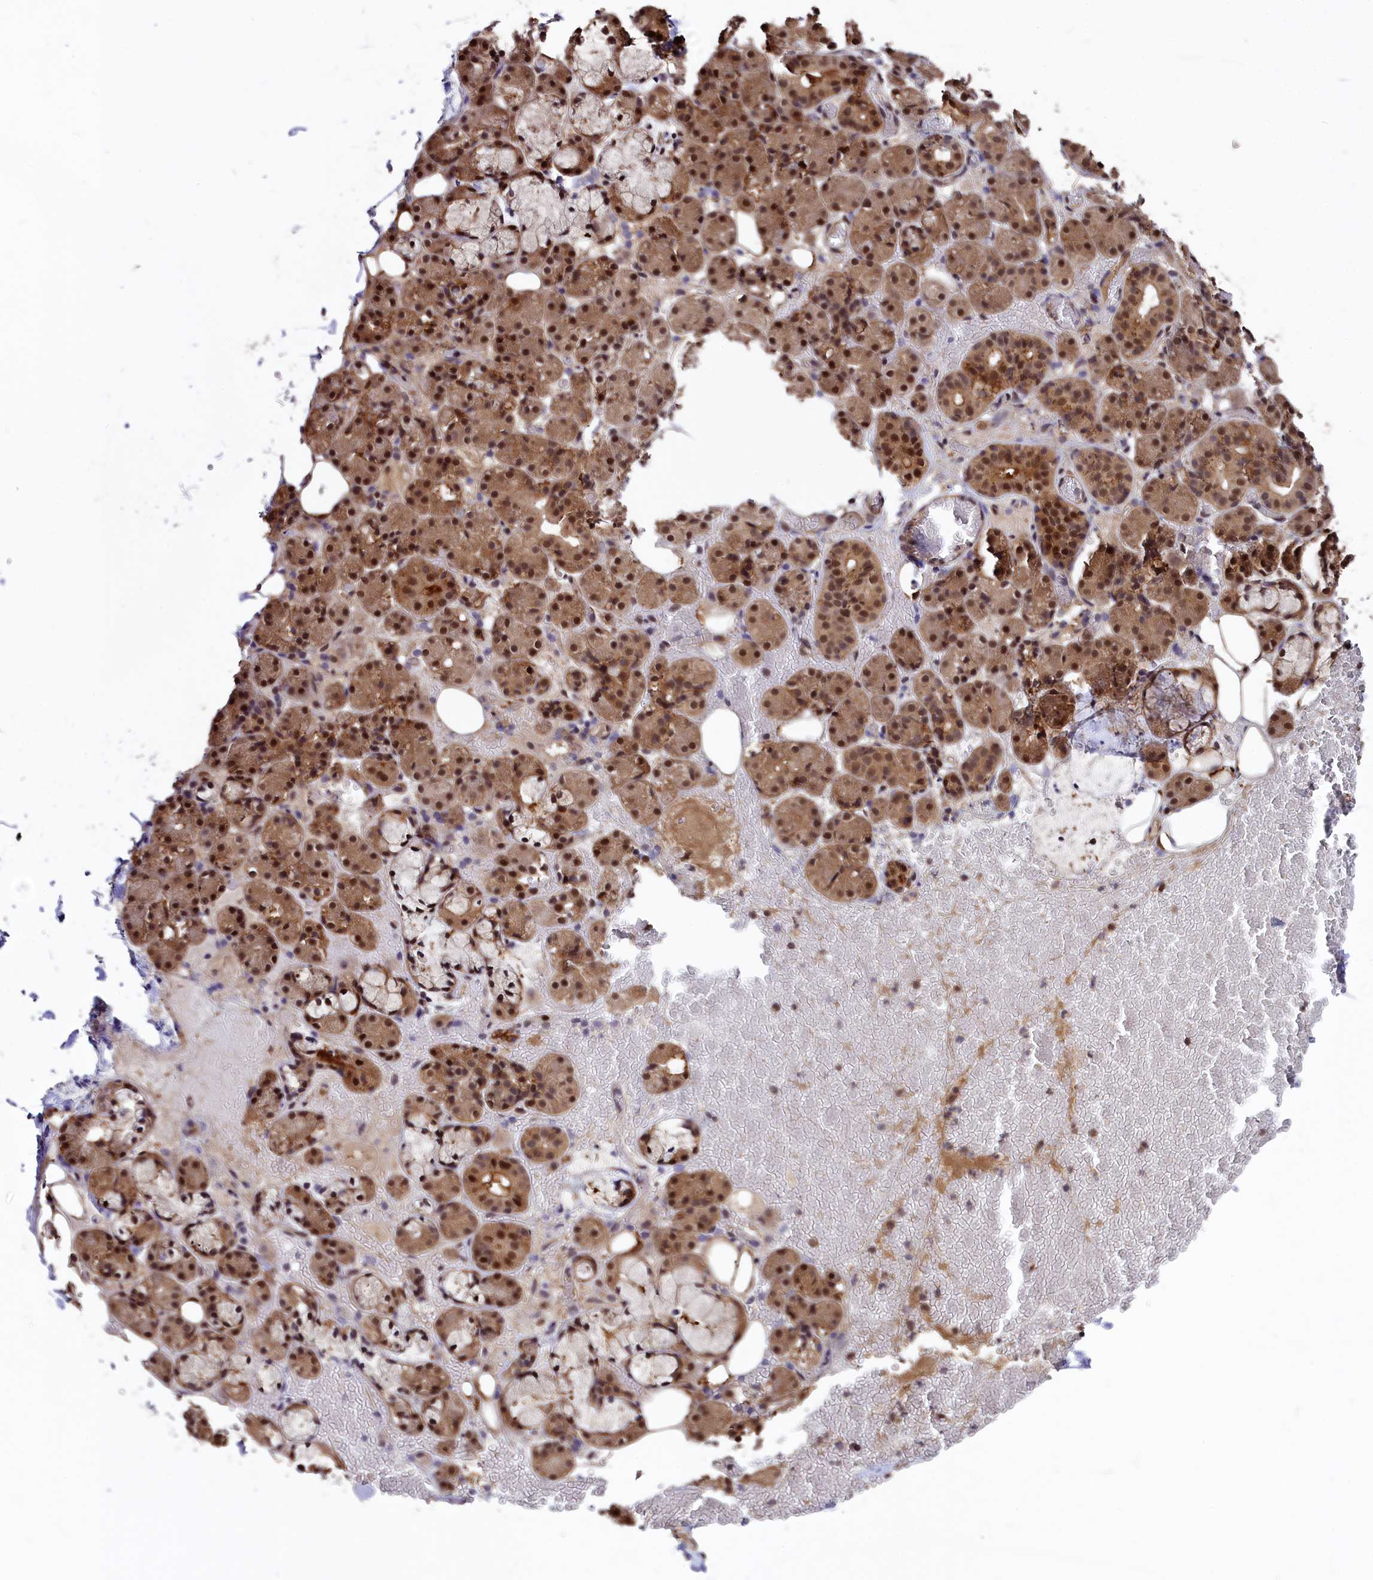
{"staining": {"intensity": "strong", "quantity": ">75%", "location": "cytoplasmic/membranous,nuclear"}, "tissue": "salivary gland", "cell_type": "Glandular cells", "image_type": "normal", "snomed": [{"axis": "morphology", "description": "Normal tissue, NOS"}, {"axis": "topography", "description": "Salivary gland"}], "caption": "This histopathology image exhibits benign salivary gland stained with immunohistochemistry to label a protein in brown. The cytoplasmic/membranous,nuclear of glandular cells show strong positivity for the protein. Nuclei are counter-stained blue.", "gene": "ADRM1", "patient": {"sex": "male", "age": 63}}